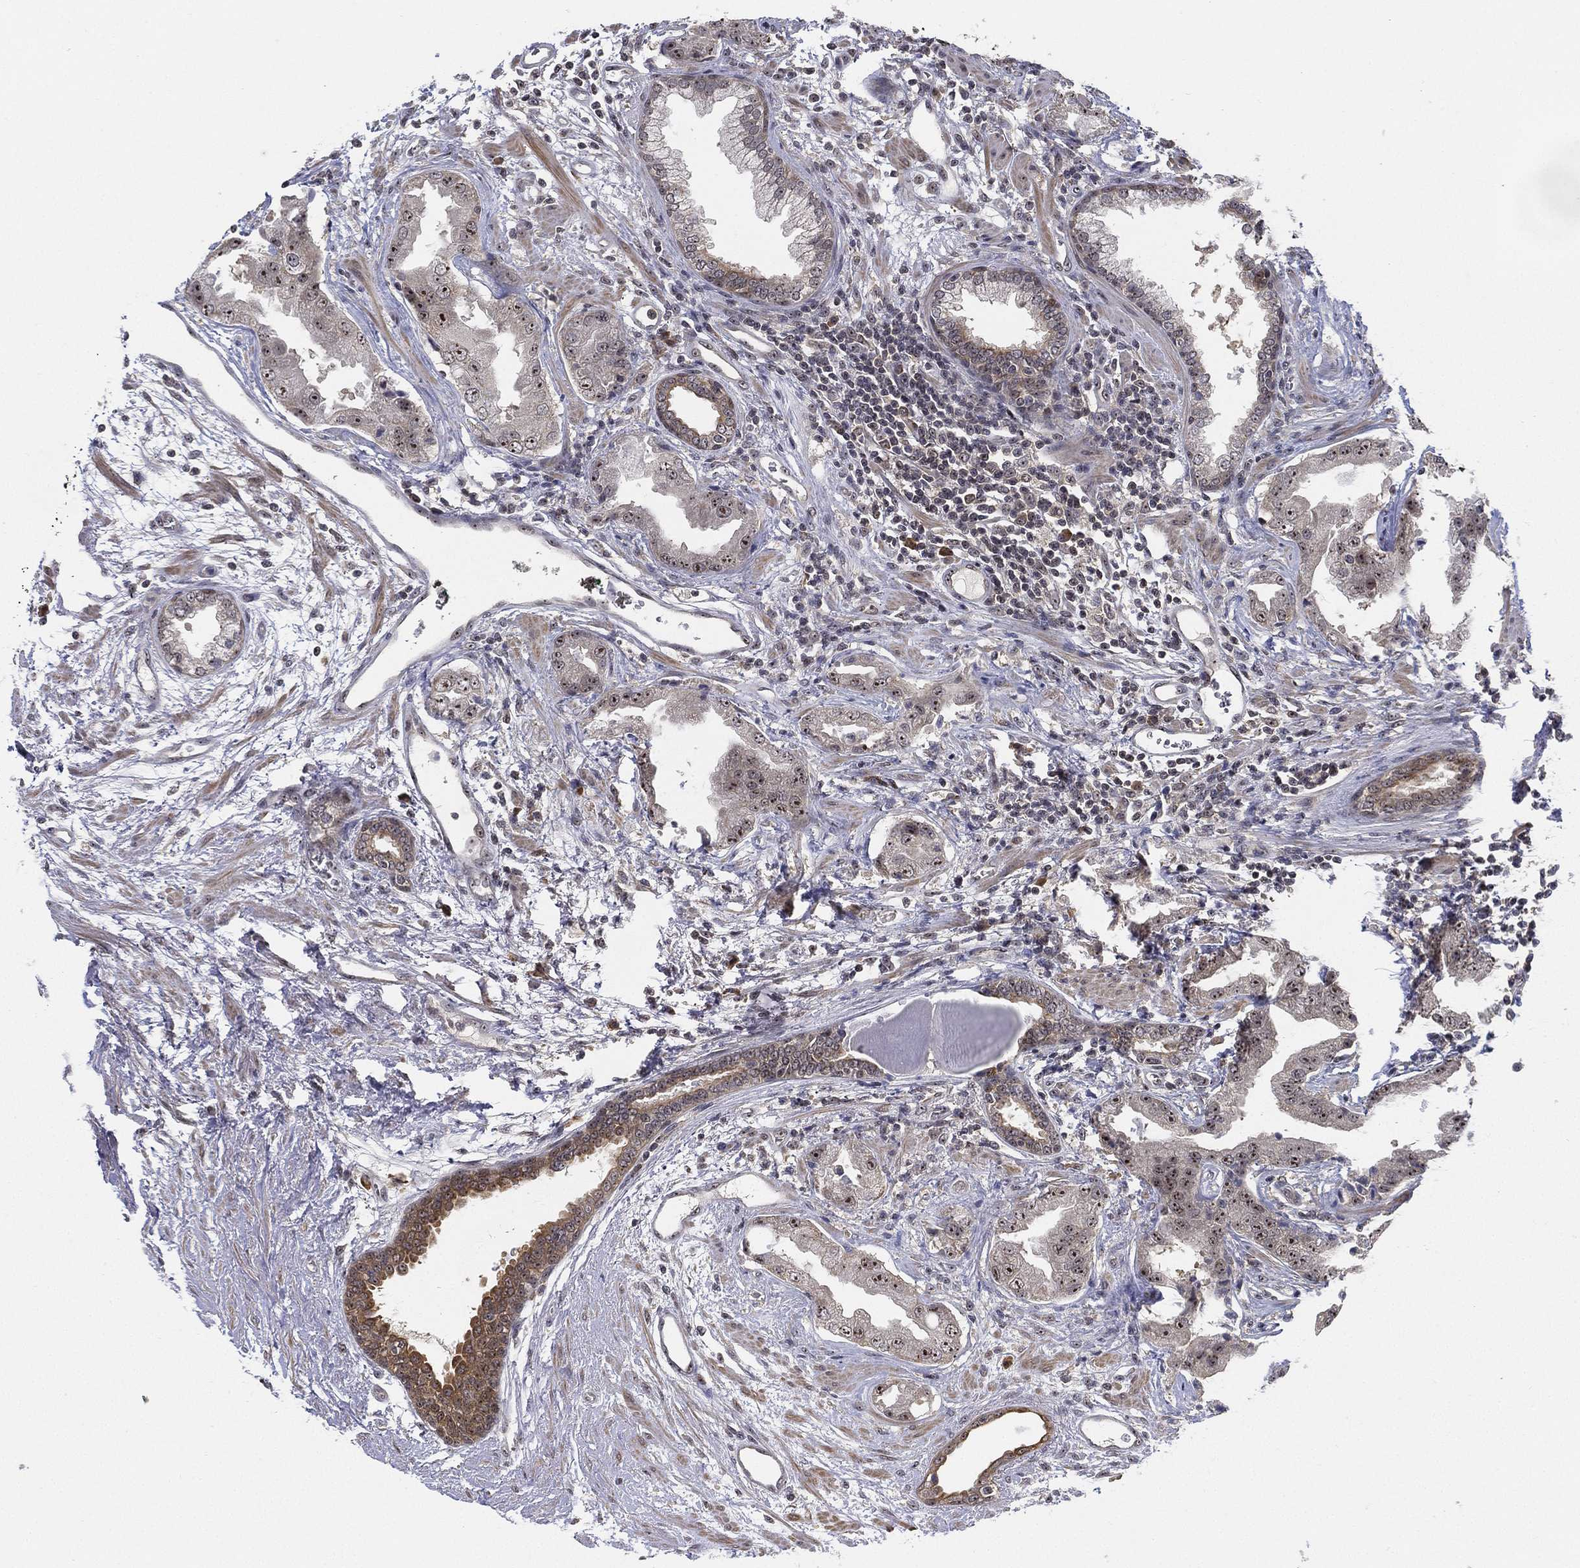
{"staining": {"intensity": "strong", "quantity": ">75%", "location": "nuclear"}, "tissue": "prostate cancer", "cell_type": "Tumor cells", "image_type": "cancer", "snomed": [{"axis": "morphology", "description": "Adenocarcinoma, Low grade"}, {"axis": "topography", "description": "Prostate"}], "caption": "A micrograph of human prostate adenocarcinoma (low-grade) stained for a protein exhibits strong nuclear brown staining in tumor cells.", "gene": "PPP1R16B", "patient": {"sex": "male", "age": 62}}